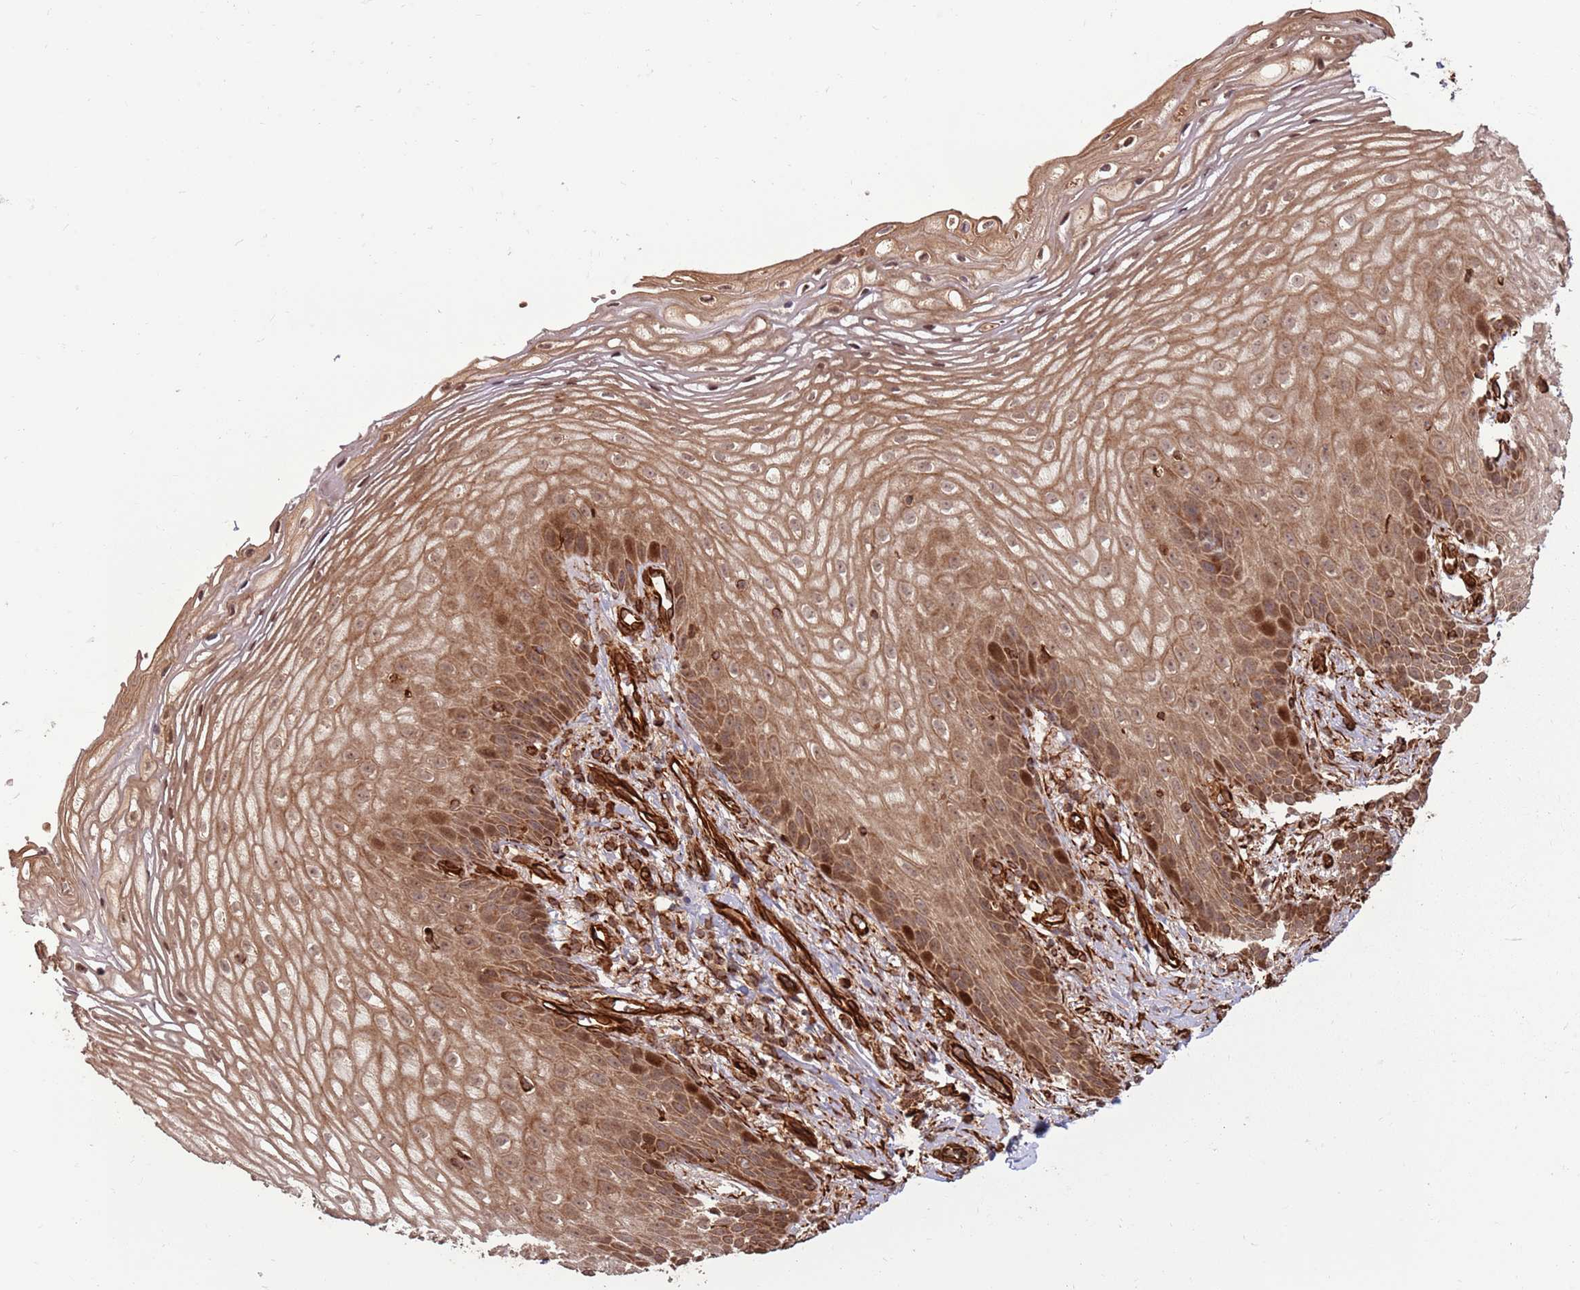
{"staining": {"intensity": "moderate", "quantity": ">75%", "location": "cytoplasmic/membranous,nuclear"}, "tissue": "vagina", "cell_type": "Squamous epithelial cells", "image_type": "normal", "snomed": [{"axis": "morphology", "description": "Normal tissue, NOS"}, {"axis": "topography", "description": "Vagina"}], "caption": "Normal vagina was stained to show a protein in brown. There is medium levels of moderate cytoplasmic/membranous,nuclear staining in about >75% of squamous epithelial cells.", "gene": "ADAMTS3", "patient": {"sex": "female", "age": 60}}